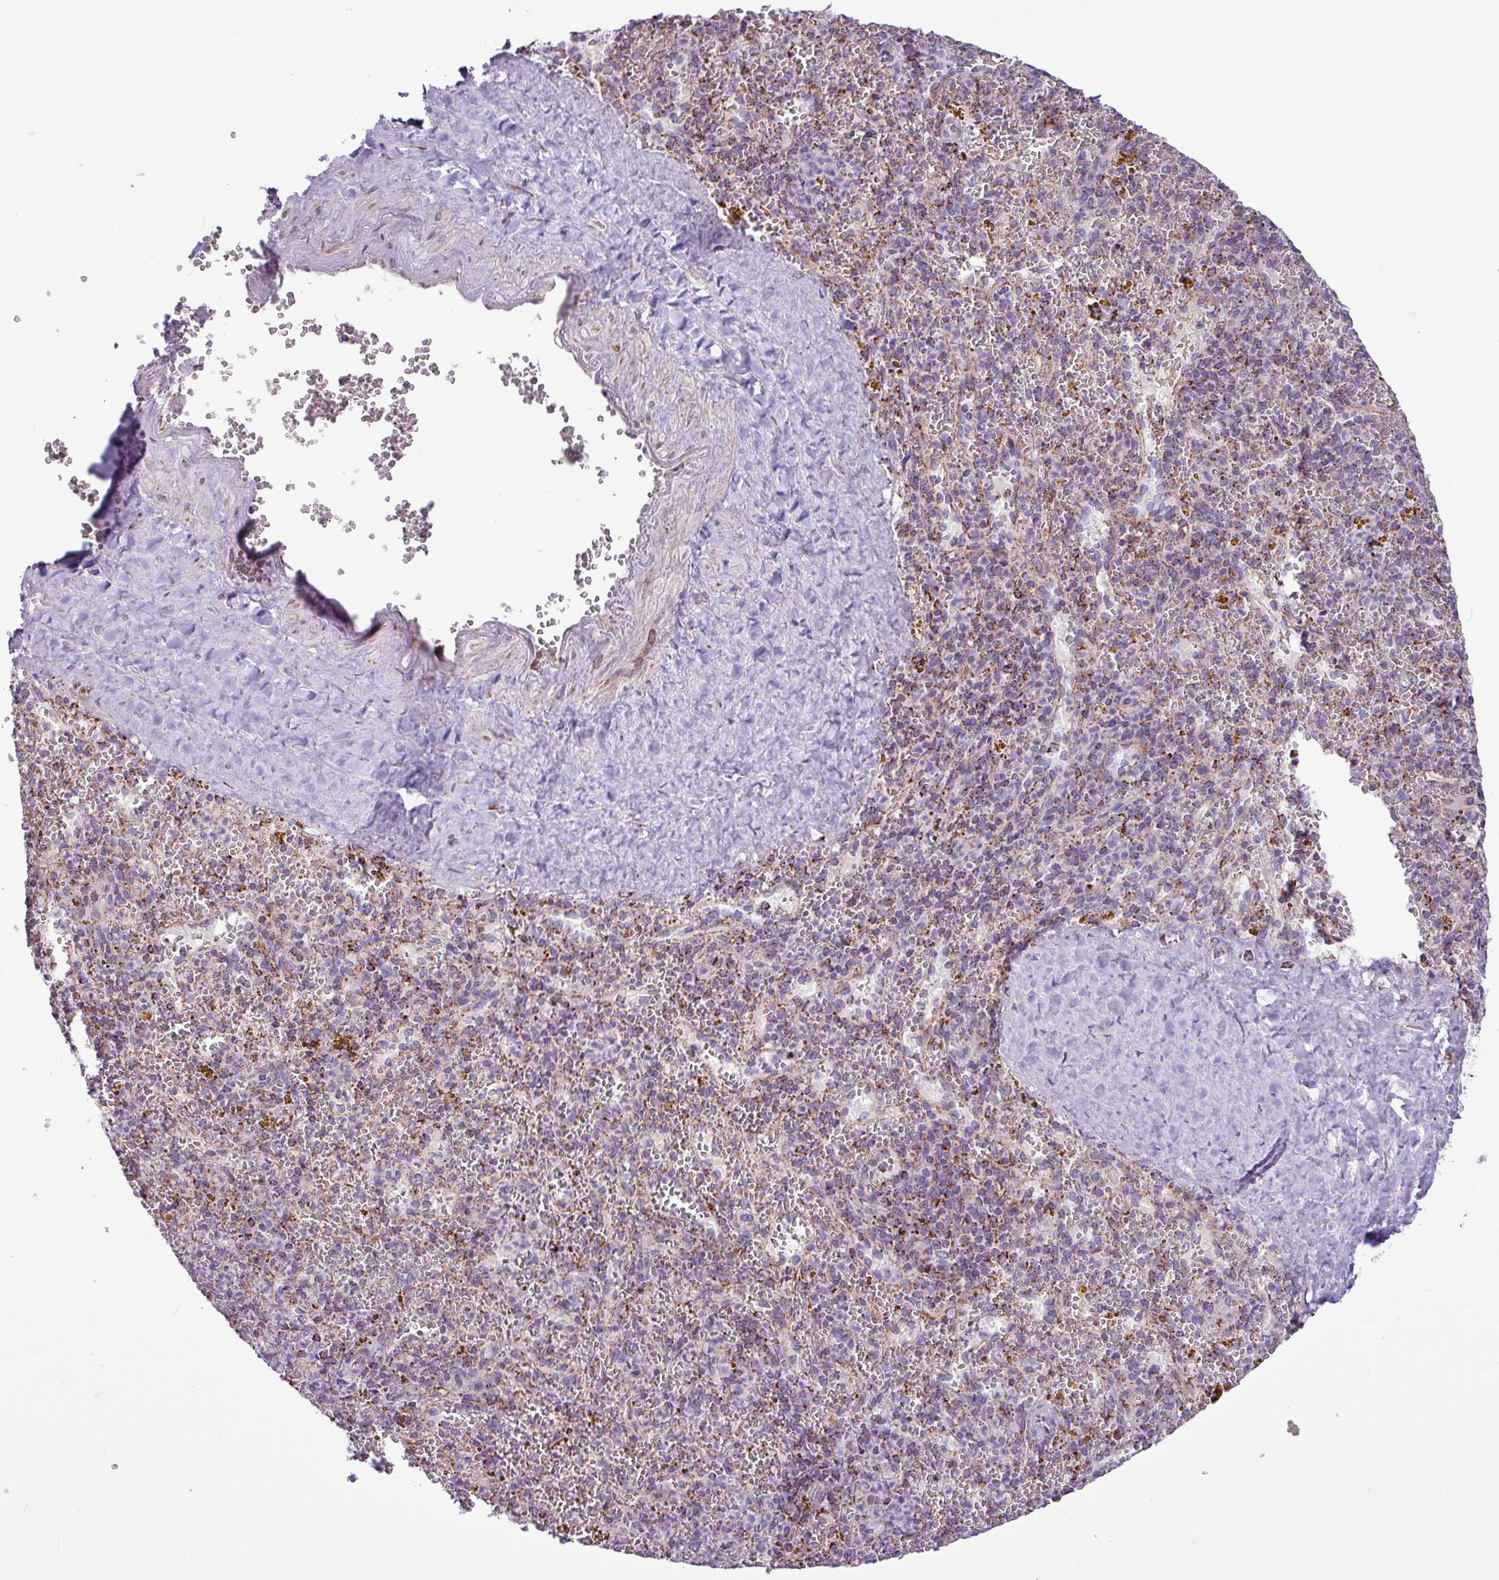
{"staining": {"intensity": "moderate", "quantity": "25%-75%", "location": "cytoplasmic/membranous"}, "tissue": "spleen", "cell_type": "Cells in red pulp", "image_type": "normal", "snomed": [{"axis": "morphology", "description": "Normal tissue, NOS"}, {"axis": "topography", "description": "Spleen"}], "caption": "High-magnification brightfield microscopy of normal spleen stained with DAB (brown) and counterstained with hematoxylin (blue). cells in red pulp exhibit moderate cytoplasmic/membranous positivity is appreciated in about25%-75% of cells.", "gene": "RTL3", "patient": {"sex": "male", "age": 57}}